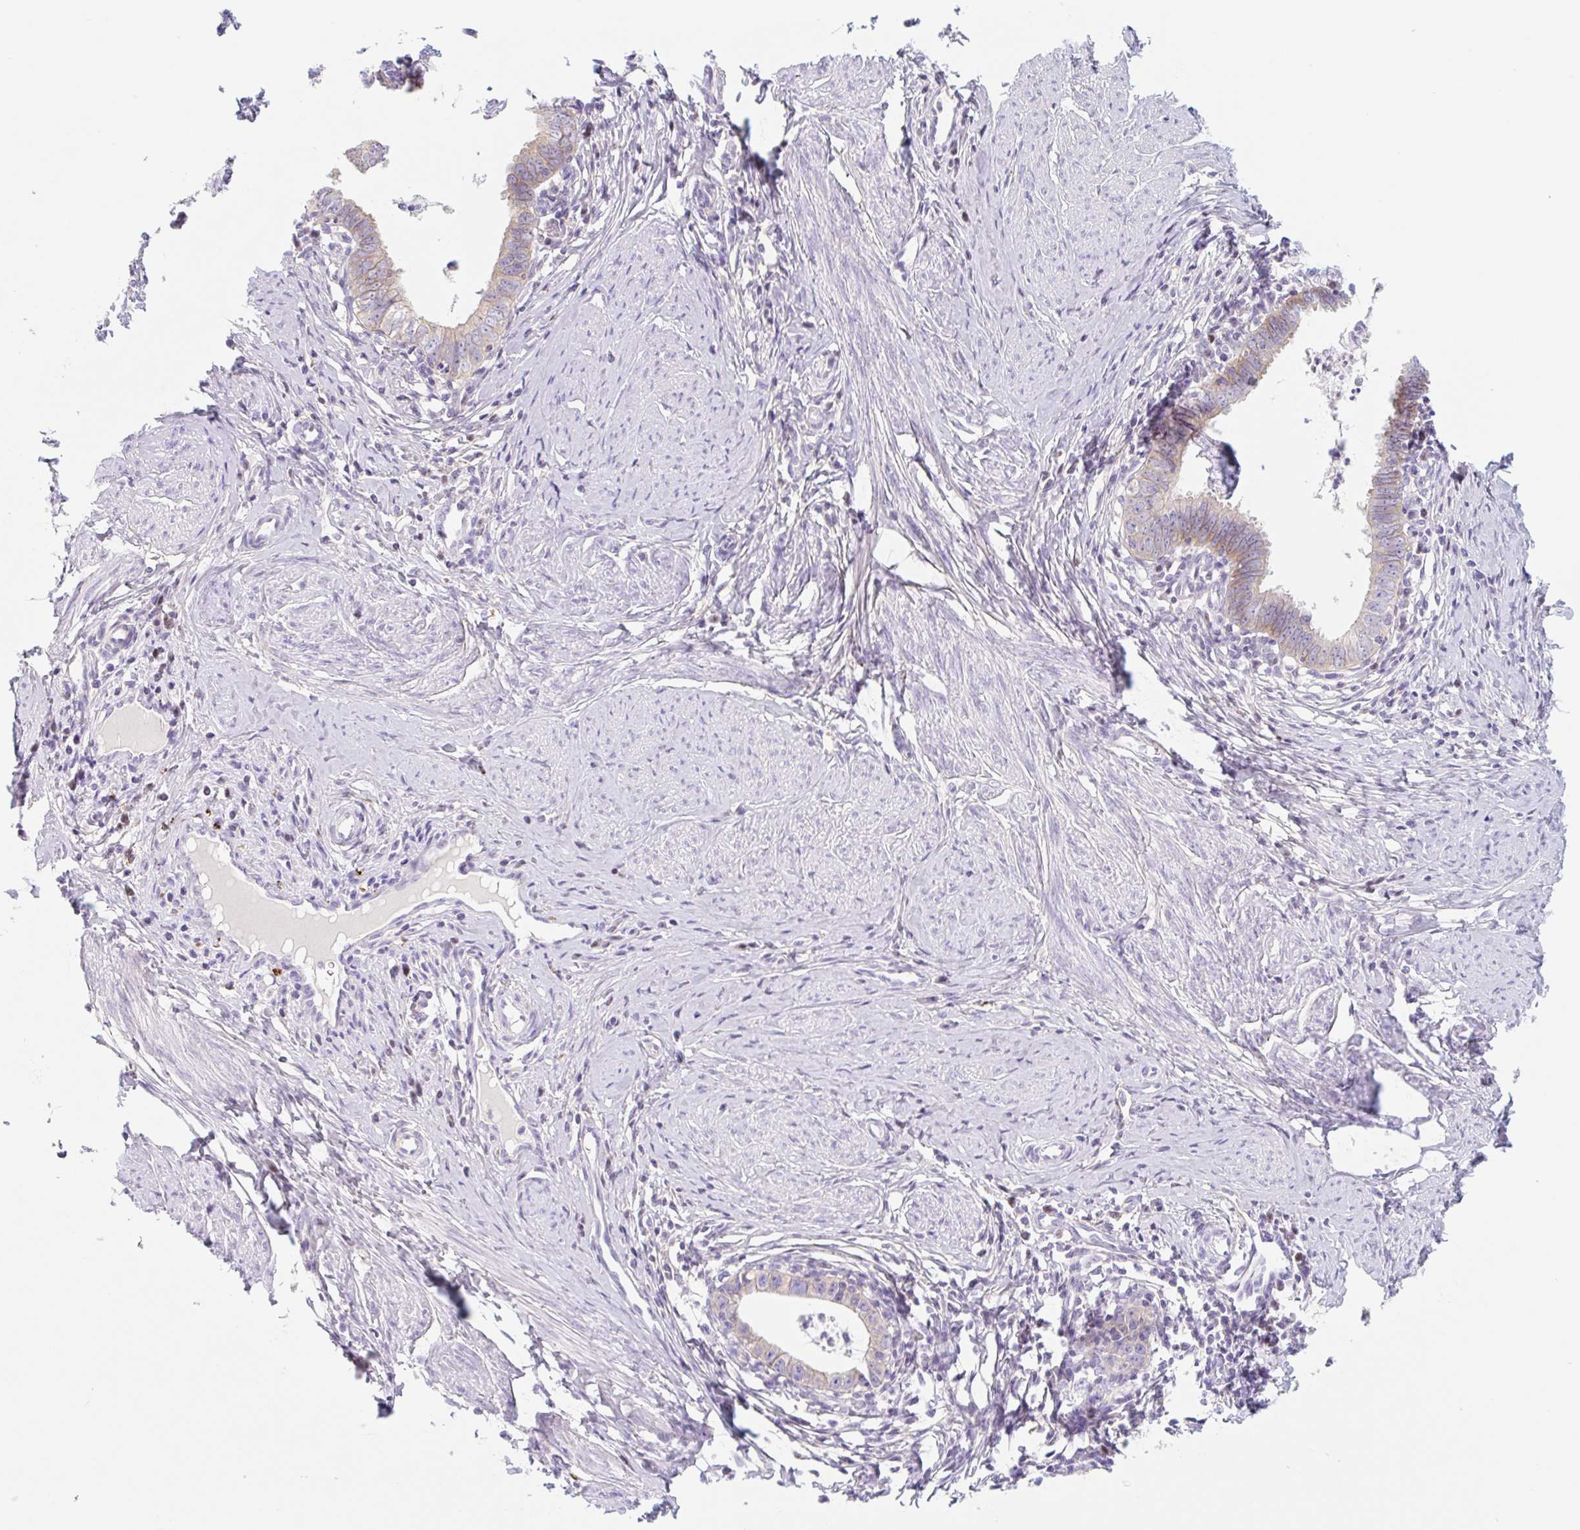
{"staining": {"intensity": "weak", "quantity": ">75%", "location": "cytoplasmic/membranous"}, "tissue": "cervical cancer", "cell_type": "Tumor cells", "image_type": "cancer", "snomed": [{"axis": "morphology", "description": "Adenocarcinoma, NOS"}, {"axis": "topography", "description": "Cervix"}], "caption": "Immunohistochemistry (DAB) staining of cervical cancer demonstrates weak cytoplasmic/membranous protein staining in about >75% of tumor cells. Nuclei are stained in blue.", "gene": "LYVE1", "patient": {"sex": "female", "age": 36}}